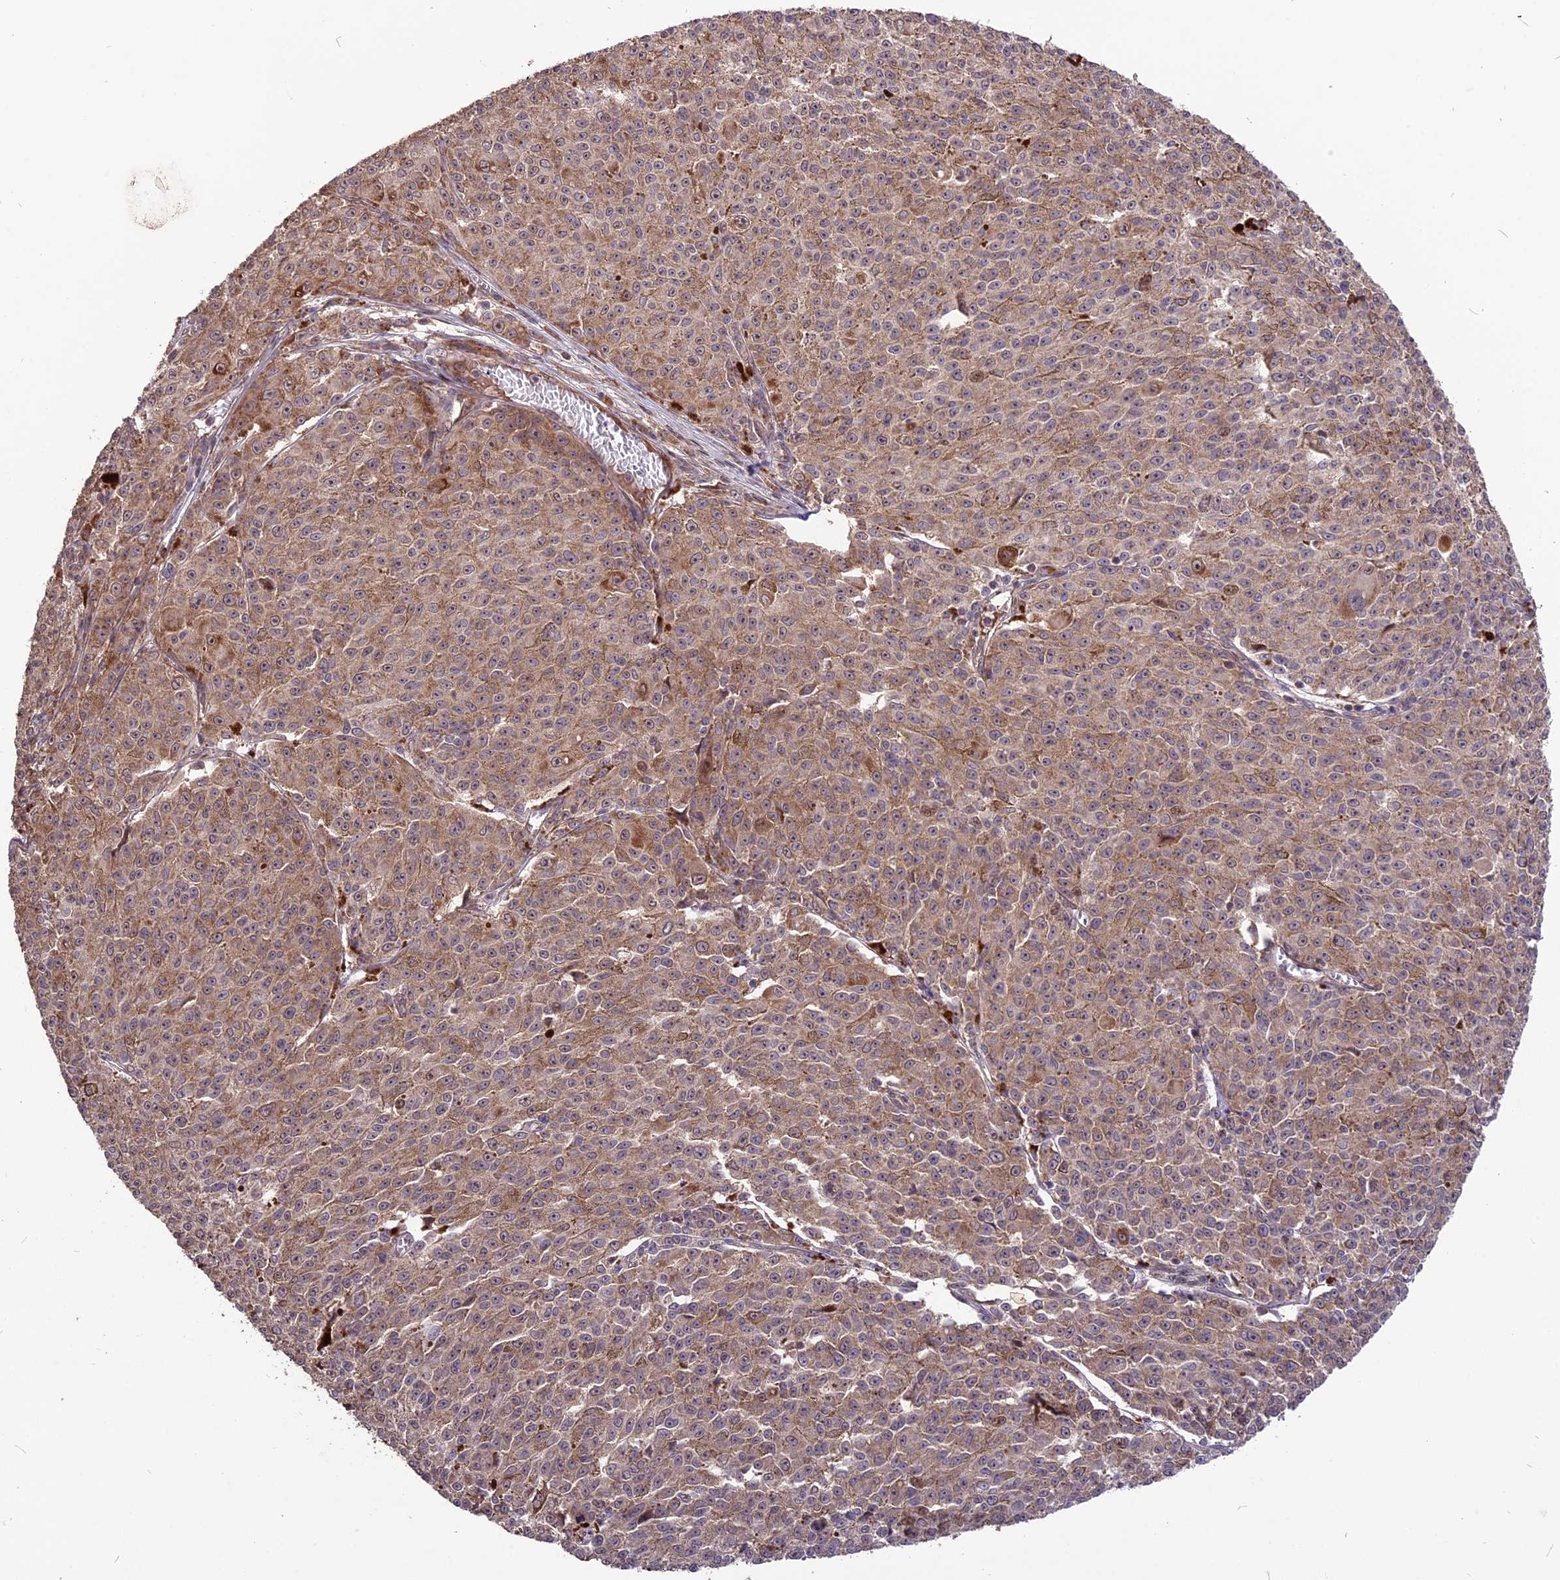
{"staining": {"intensity": "moderate", "quantity": ">75%", "location": "cytoplasmic/membranous"}, "tissue": "melanoma", "cell_type": "Tumor cells", "image_type": "cancer", "snomed": [{"axis": "morphology", "description": "Malignant melanoma, NOS"}, {"axis": "topography", "description": "Skin"}], "caption": "DAB immunohistochemical staining of human malignant melanoma reveals moderate cytoplasmic/membranous protein expression in approximately >75% of tumor cells.", "gene": "ZNF598", "patient": {"sex": "female", "age": 52}}